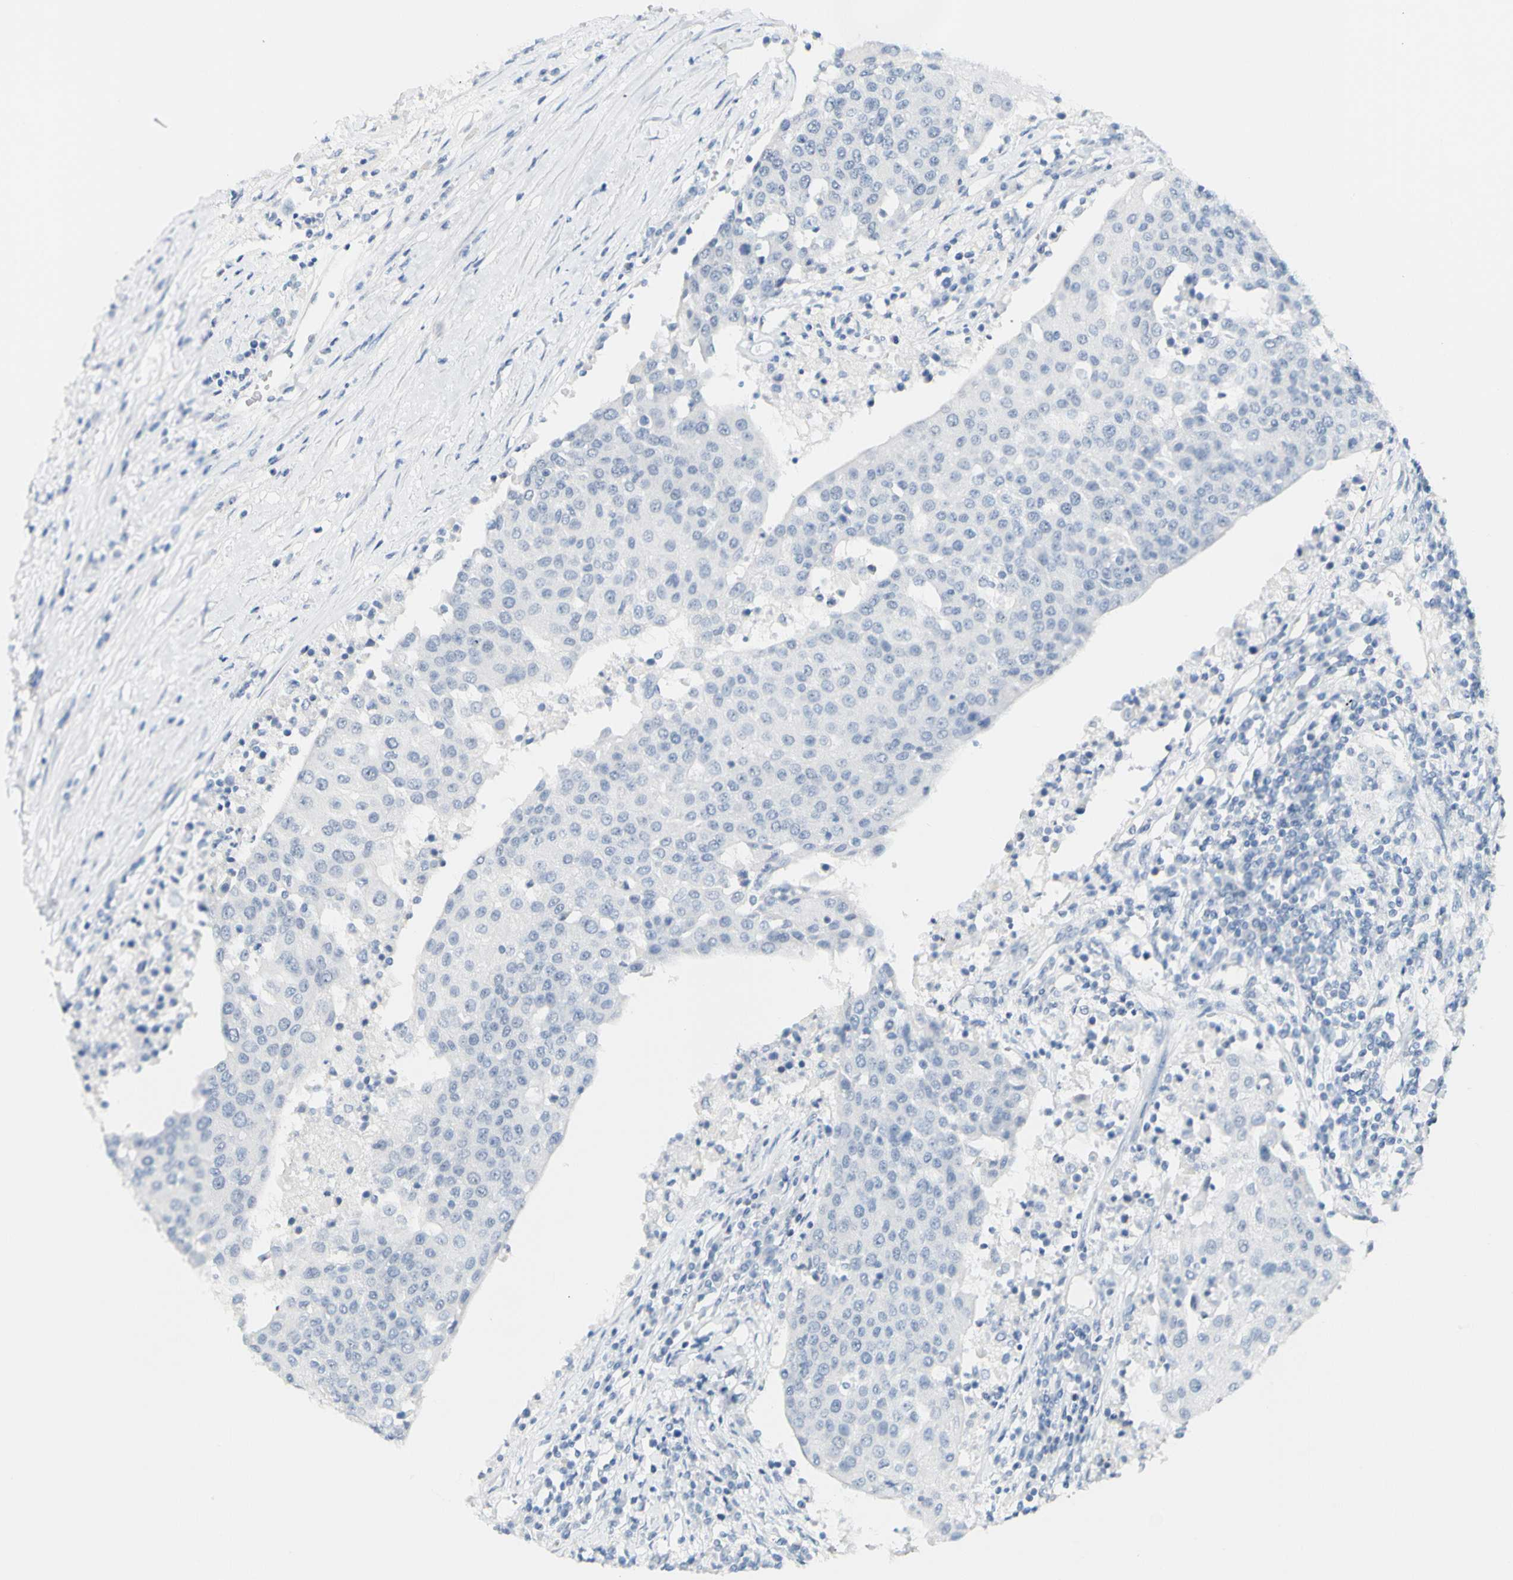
{"staining": {"intensity": "negative", "quantity": "none", "location": "none"}, "tissue": "urothelial cancer", "cell_type": "Tumor cells", "image_type": "cancer", "snomed": [{"axis": "morphology", "description": "Urothelial carcinoma, High grade"}, {"axis": "topography", "description": "Urinary bladder"}], "caption": "Immunohistochemical staining of urothelial cancer reveals no significant staining in tumor cells. Nuclei are stained in blue.", "gene": "OPN1SW", "patient": {"sex": "female", "age": 85}}